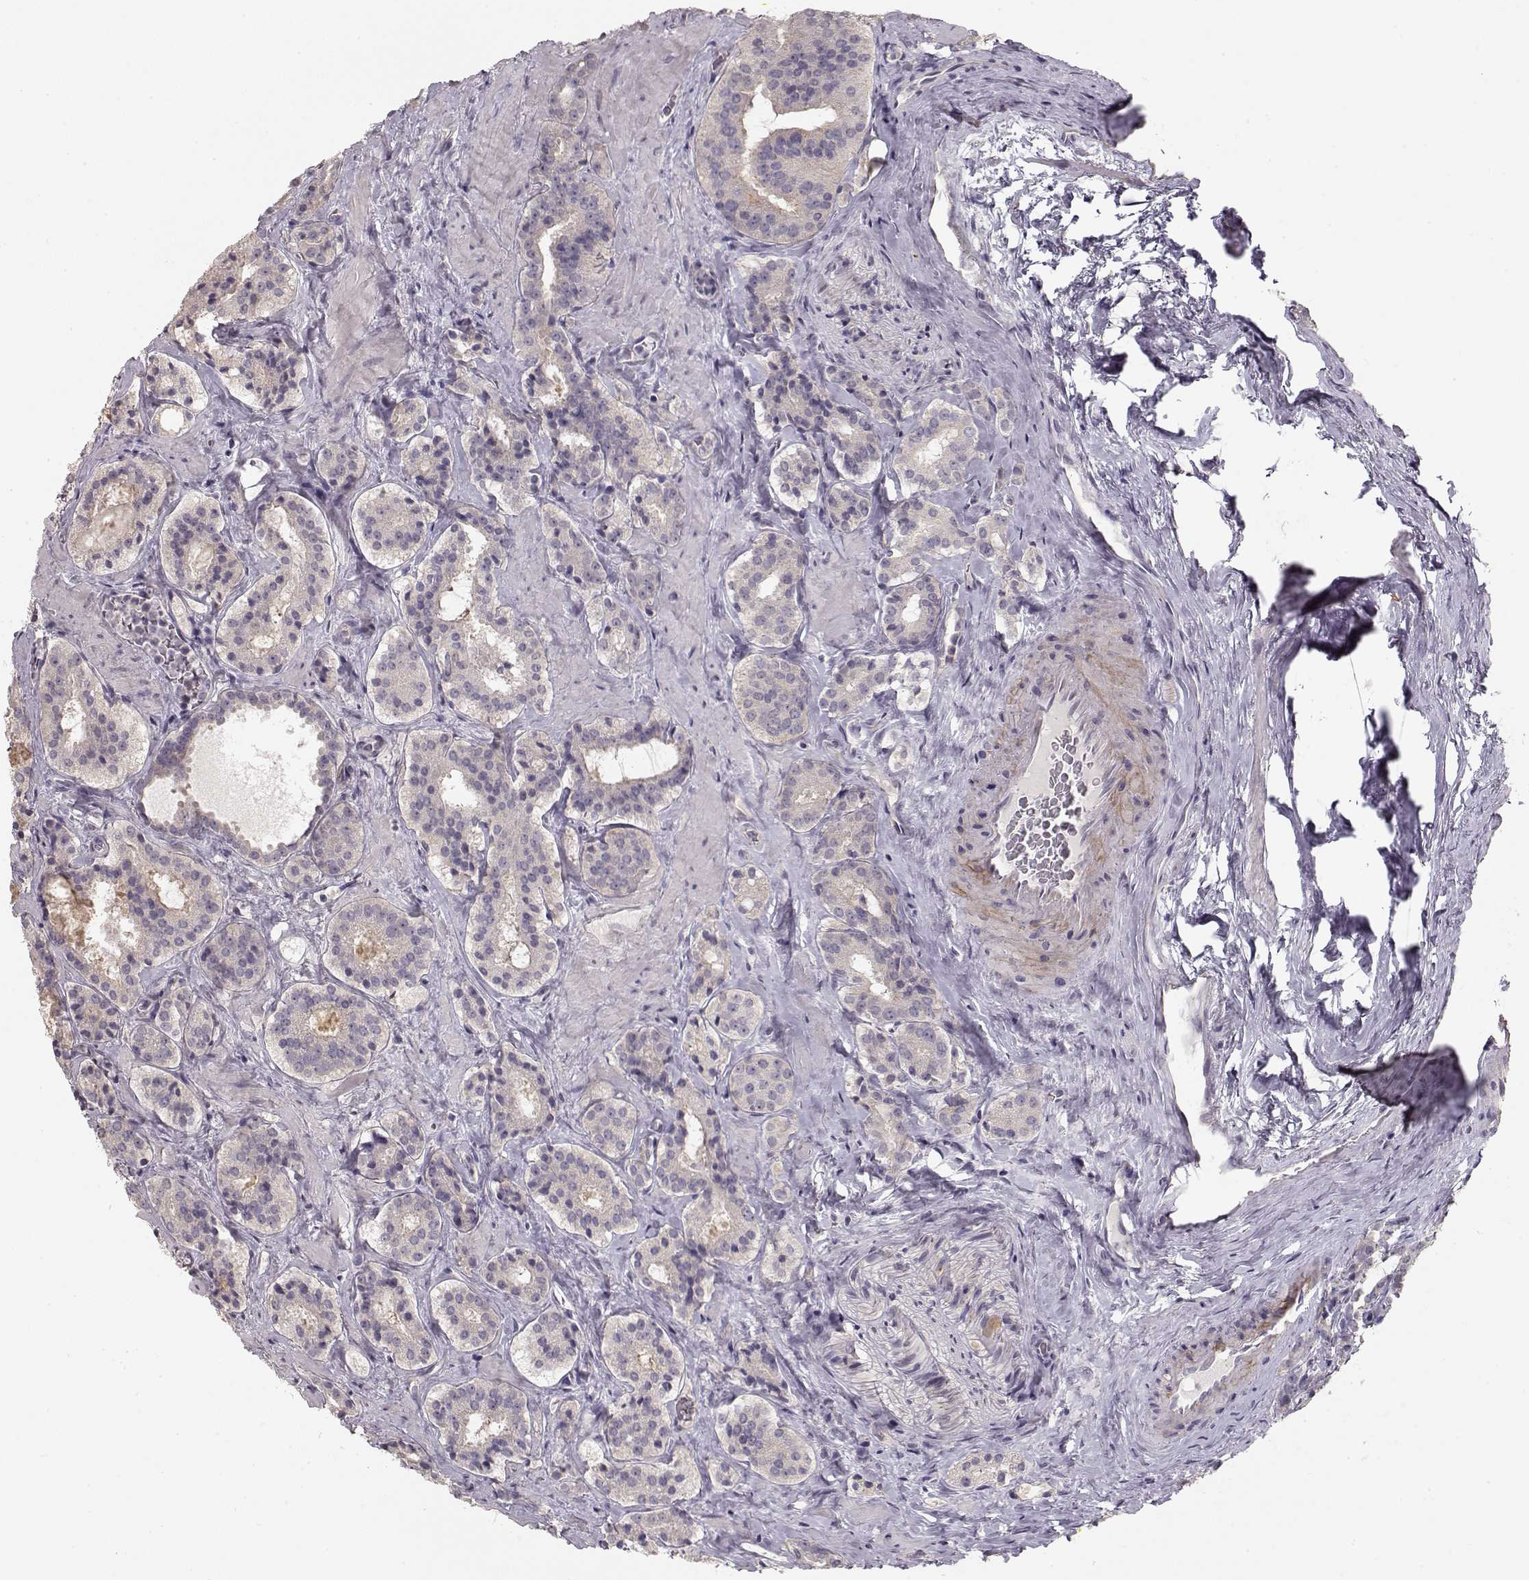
{"staining": {"intensity": "negative", "quantity": "none", "location": "none"}, "tissue": "prostate cancer", "cell_type": "Tumor cells", "image_type": "cancer", "snomed": [{"axis": "morphology", "description": "Adenocarcinoma, NOS"}, {"axis": "morphology", "description": "Adenocarcinoma, High grade"}, {"axis": "topography", "description": "Prostate"}], "caption": "Immunohistochemistry of human adenocarcinoma (high-grade) (prostate) displays no expression in tumor cells.", "gene": "ARHGAP8", "patient": {"sex": "male", "age": 62}}